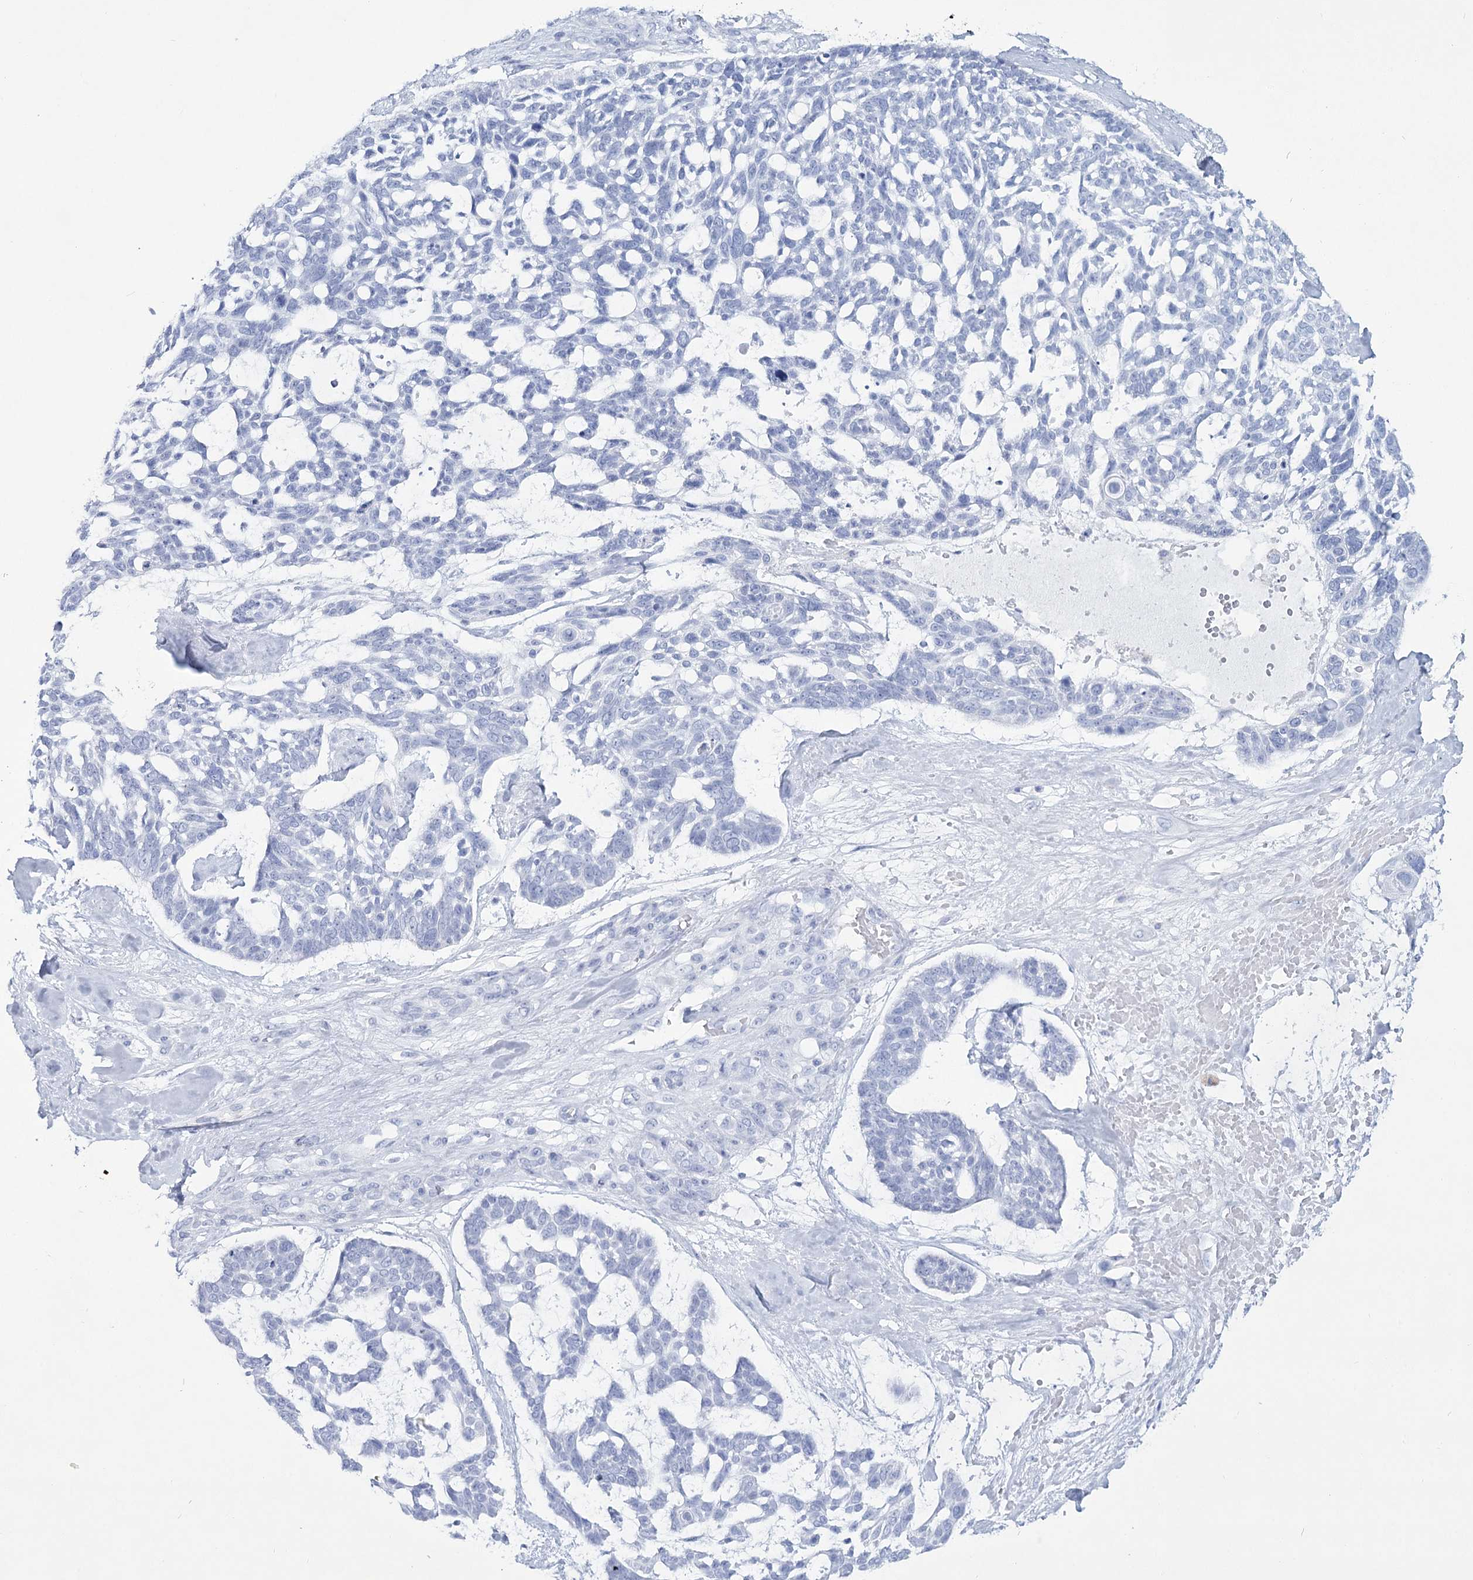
{"staining": {"intensity": "negative", "quantity": "none", "location": "none"}, "tissue": "skin cancer", "cell_type": "Tumor cells", "image_type": "cancer", "snomed": [{"axis": "morphology", "description": "Basal cell carcinoma"}, {"axis": "topography", "description": "Skin"}], "caption": "DAB (3,3'-diaminobenzidine) immunohistochemical staining of human skin cancer exhibits no significant positivity in tumor cells. The staining is performed using DAB (3,3'-diaminobenzidine) brown chromogen with nuclei counter-stained in using hematoxylin.", "gene": "RNF186", "patient": {"sex": "male", "age": 88}}